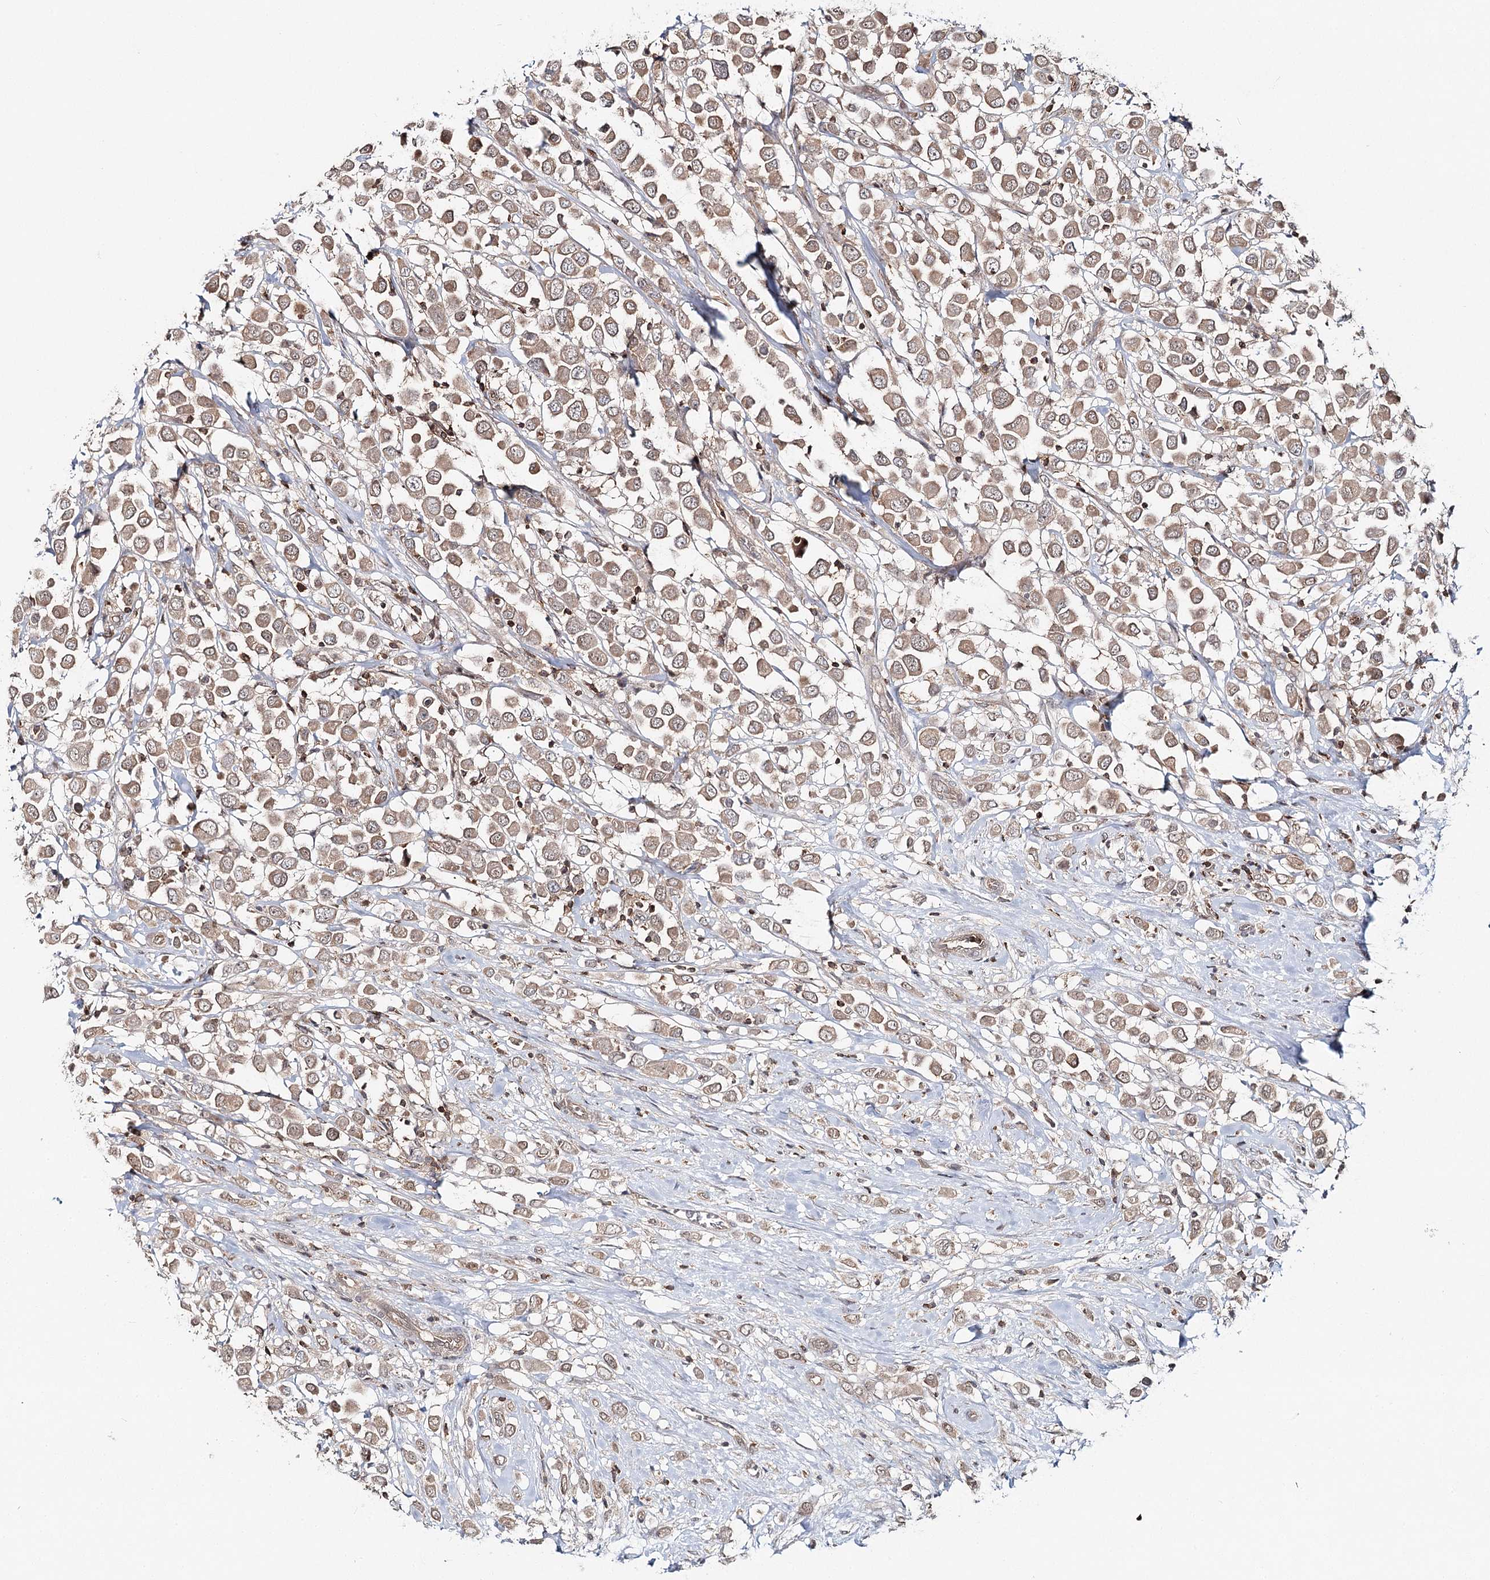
{"staining": {"intensity": "weak", "quantity": ">75%", "location": "cytoplasmic/membranous"}, "tissue": "breast cancer", "cell_type": "Tumor cells", "image_type": "cancer", "snomed": [{"axis": "morphology", "description": "Duct carcinoma"}, {"axis": "topography", "description": "Breast"}], "caption": "Breast infiltrating ductal carcinoma stained for a protein (brown) demonstrates weak cytoplasmic/membranous positive expression in about >75% of tumor cells.", "gene": "FAM120B", "patient": {"sex": "female", "age": 61}}